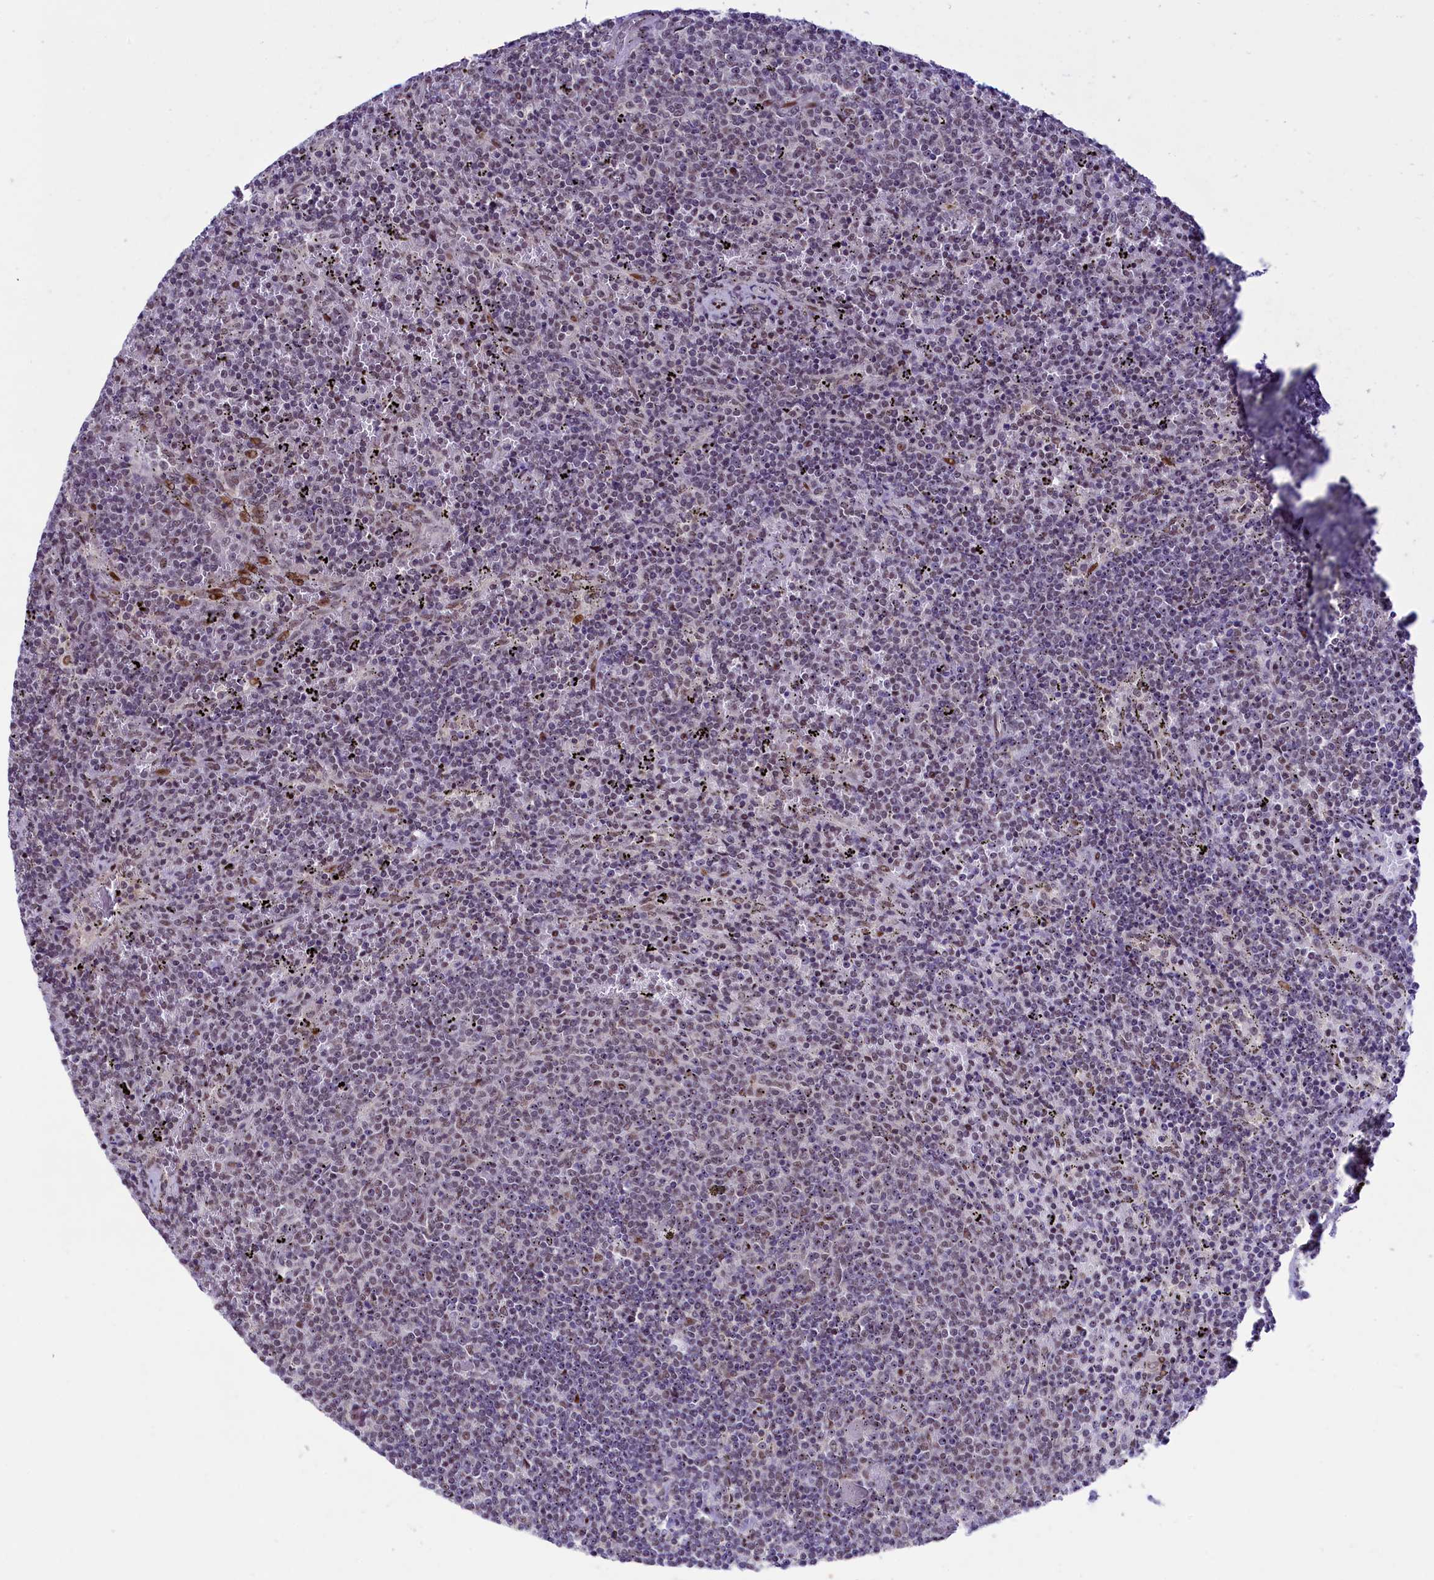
{"staining": {"intensity": "weak", "quantity": "<25%", "location": "nuclear"}, "tissue": "lymphoma", "cell_type": "Tumor cells", "image_type": "cancer", "snomed": [{"axis": "morphology", "description": "Malignant lymphoma, non-Hodgkin's type, Low grade"}, {"axis": "topography", "description": "Spleen"}], "caption": "Human low-grade malignant lymphoma, non-Hodgkin's type stained for a protein using IHC displays no expression in tumor cells.", "gene": "ANKS3", "patient": {"sex": "female", "age": 50}}